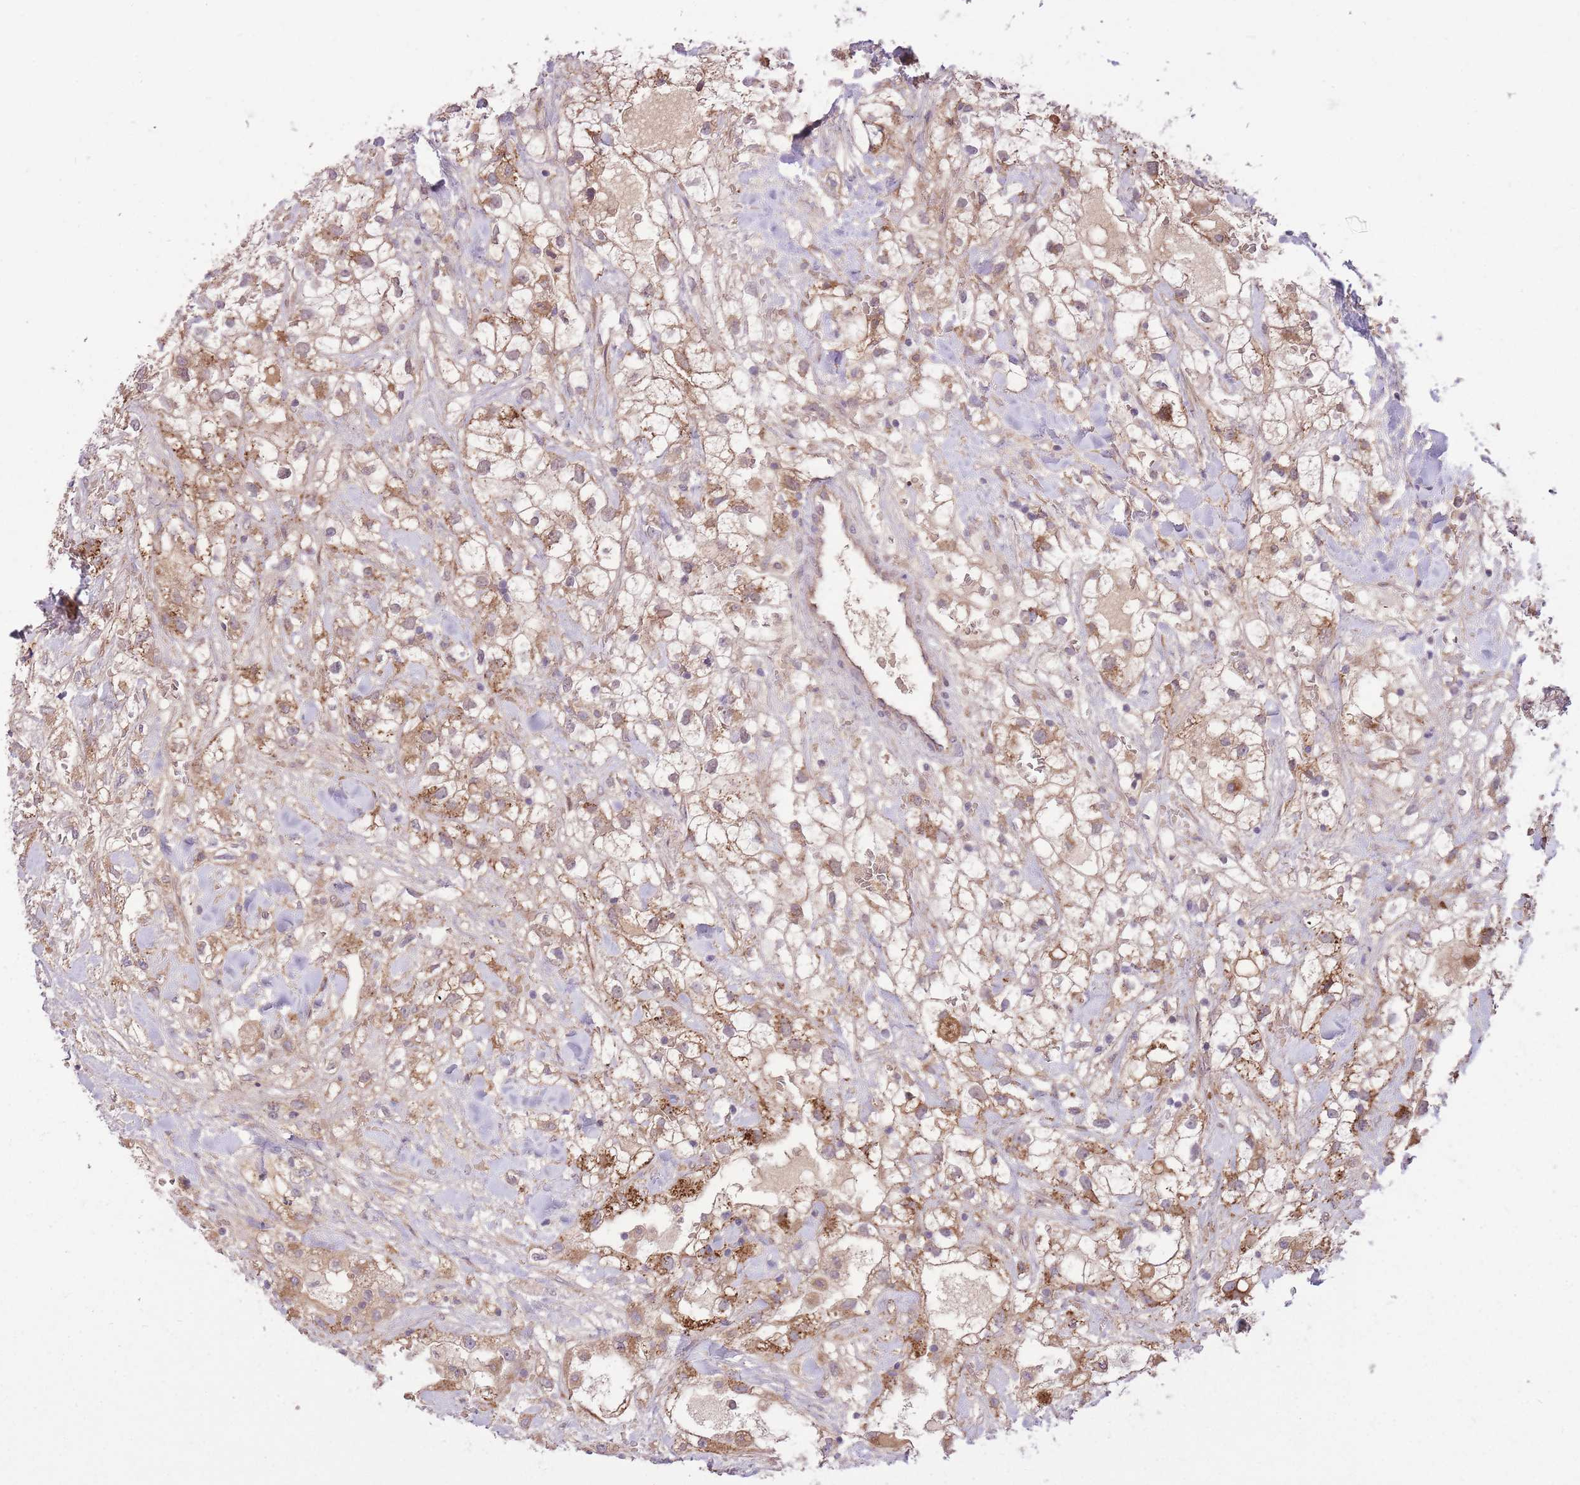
{"staining": {"intensity": "moderate", "quantity": ">75%", "location": "cytoplasmic/membranous"}, "tissue": "renal cancer", "cell_type": "Tumor cells", "image_type": "cancer", "snomed": [{"axis": "morphology", "description": "Adenocarcinoma, NOS"}, {"axis": "topography", "description": "Kidney"}], "caption": "There is medium levels of moderate cytoplasmic/membranous positivity in tumor cells of renal cancer (adenocarcinoma), as demonstrated by immunohistochemical staining (brown color).", "gene": "POLR3F", "patient": {"sex": "male", "age": 59}}